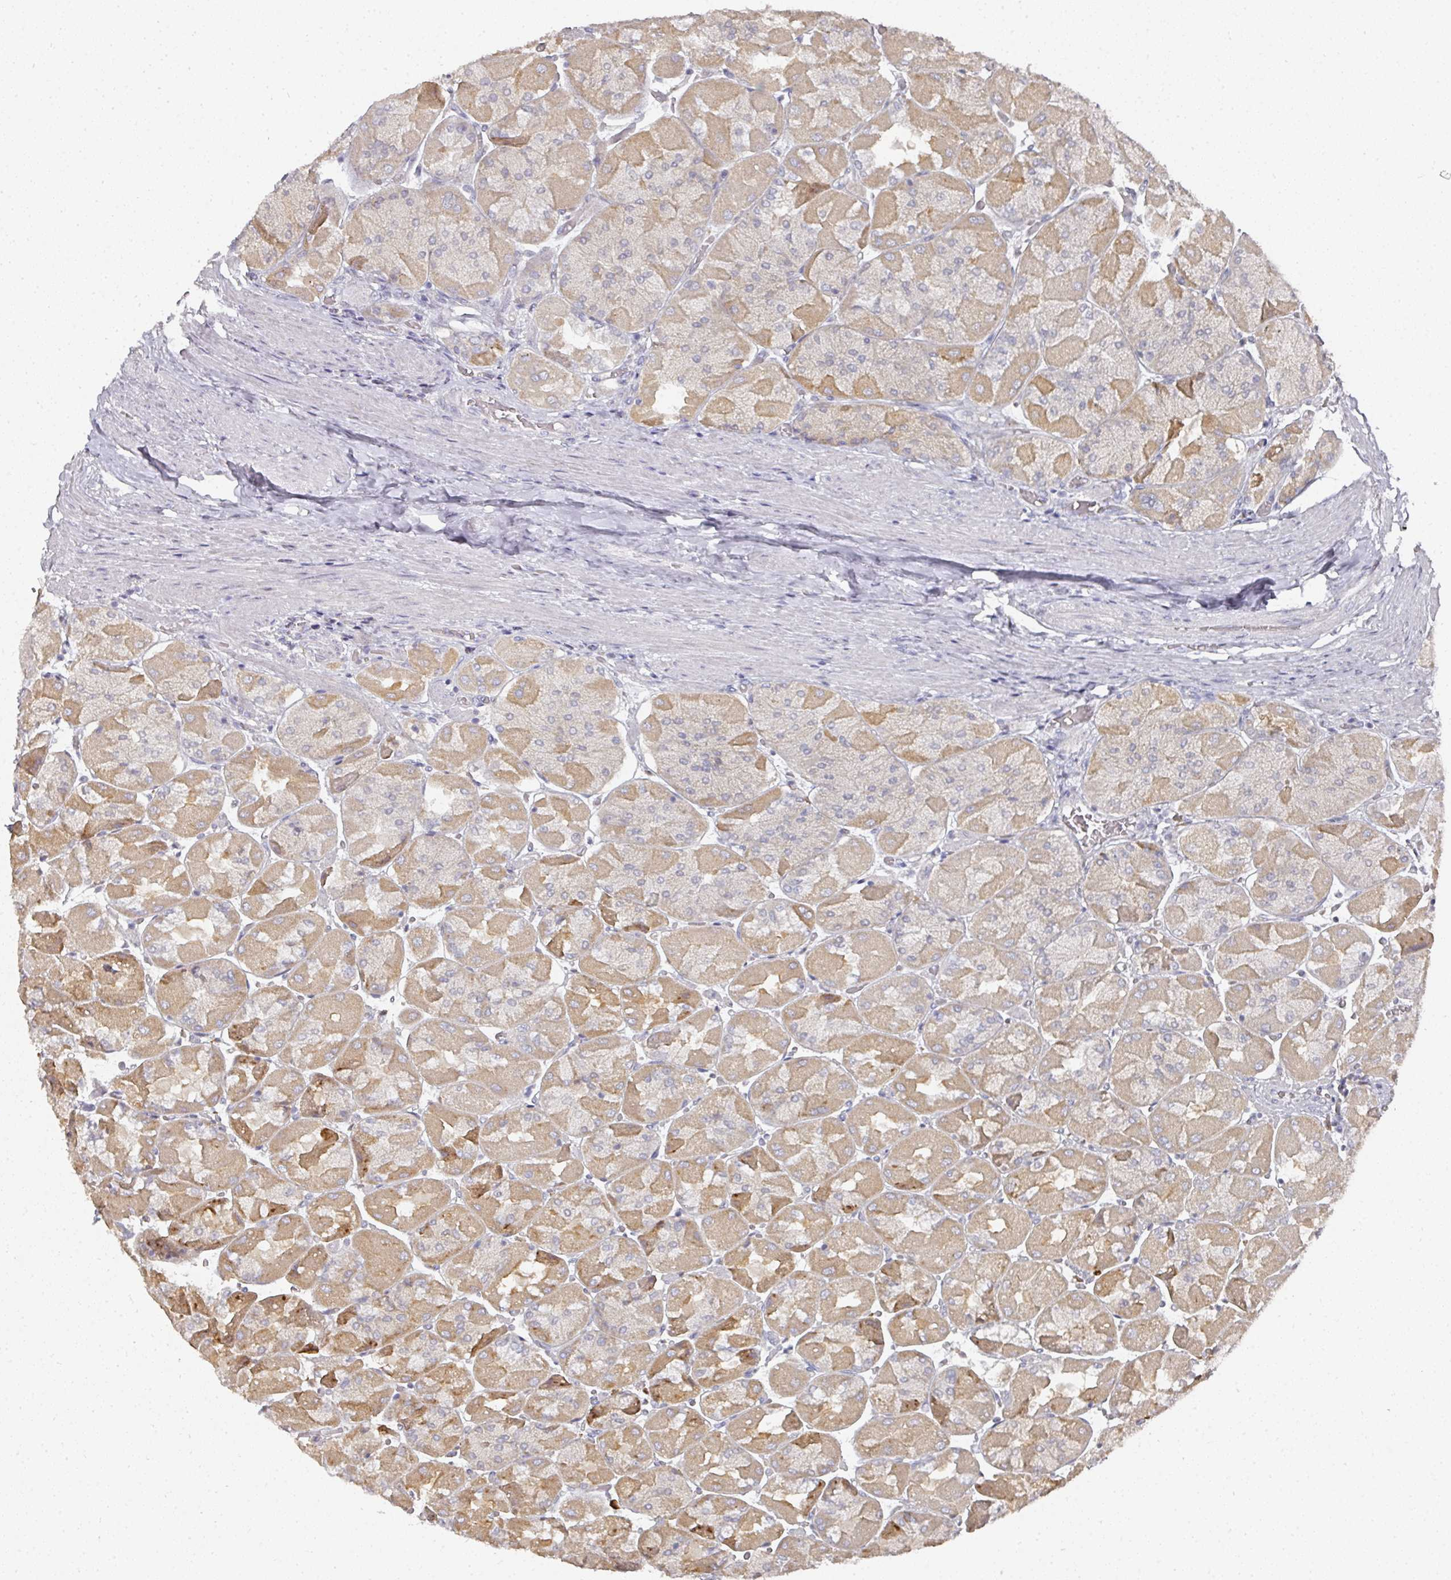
{"staining": {"intensity": "moderate", "quantity": "25%-75%", "location": "cytoplasmic/membranous"}, "tissue": "stomach", "cell_type": "Glandular cells", "image_type": "normal", "snomed": [{"axis": "morphology", "description": "Normal tissue, NOS"}, {"axis": "topography", "description": "Stomach"}], "caption": "Immunohistochemistry (IHC) (DAB (3,3'-diaminobenzidine)) staining of unremarkable stomach displays moderate cytoplasmic/membranous protein positivity in about 25%-75% of glandular cells. (DAB IHC, brown staining for protein, blue staining for nuclei).", "gene": "CAMP", "patient": {"sex": "female", "age": 61}}